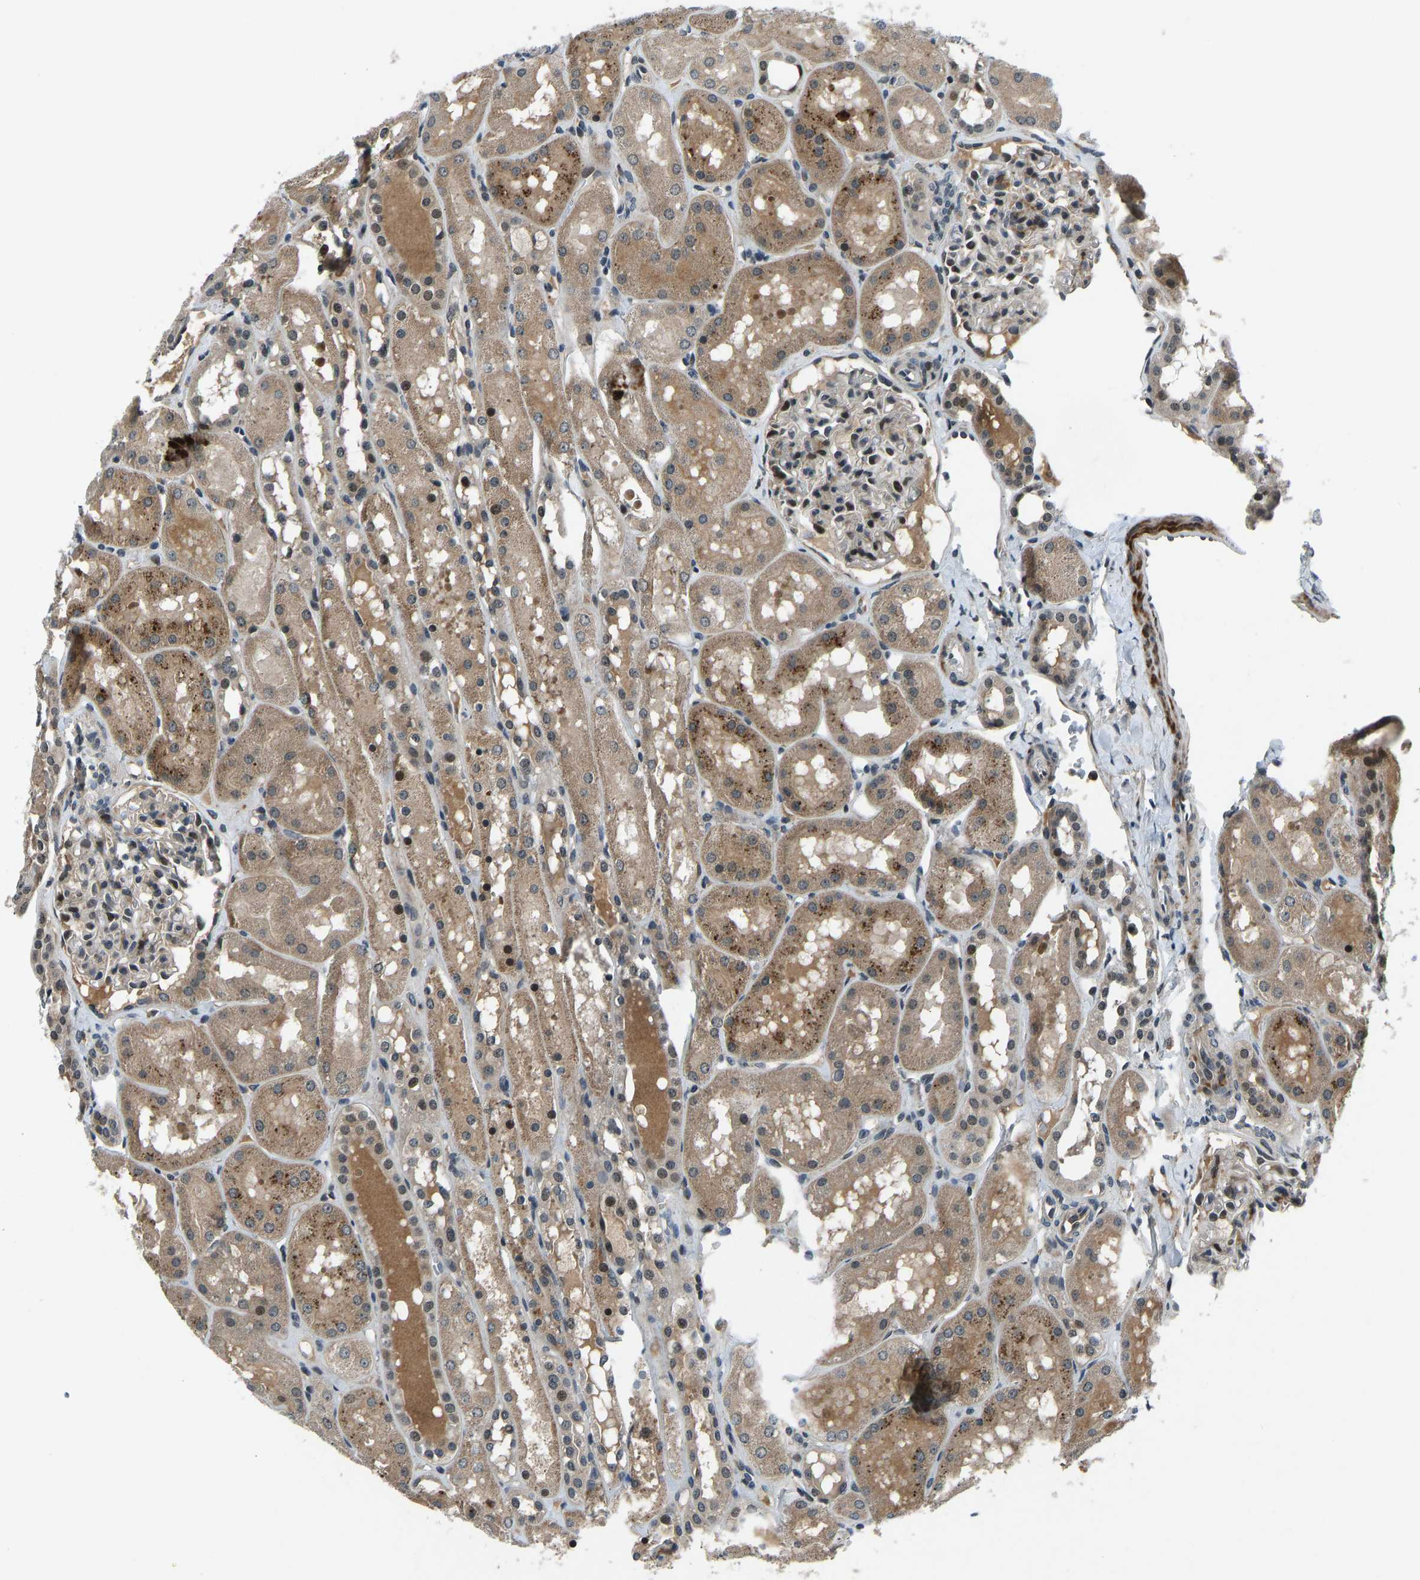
{"staining": {"intensity": "moderate", "quantity": "25%-75%", "location": "nuclear"}, "tissue": "kidney", "cell_type": "Cells in glomeruli", "image_type": "normal", "snomed": [{"axis": "morphology", "description": "Normal tissue, NOS"}, {"axis": "topography", "description": "Kidney"}, {"axis": "topography", "description": "Urinary bladder"}], "caption": "Immunohistochemistry micrograph of benign kidney: kidney stained using immunohistochemistry (IHC) demonstrates medium levels of moderate protein expression localized specifically in the nuclear of cells in glomeruli, appearing as a nuclear brown color.", "gene": "RLIM", "patient": {"sex": "male", "age": 16}}